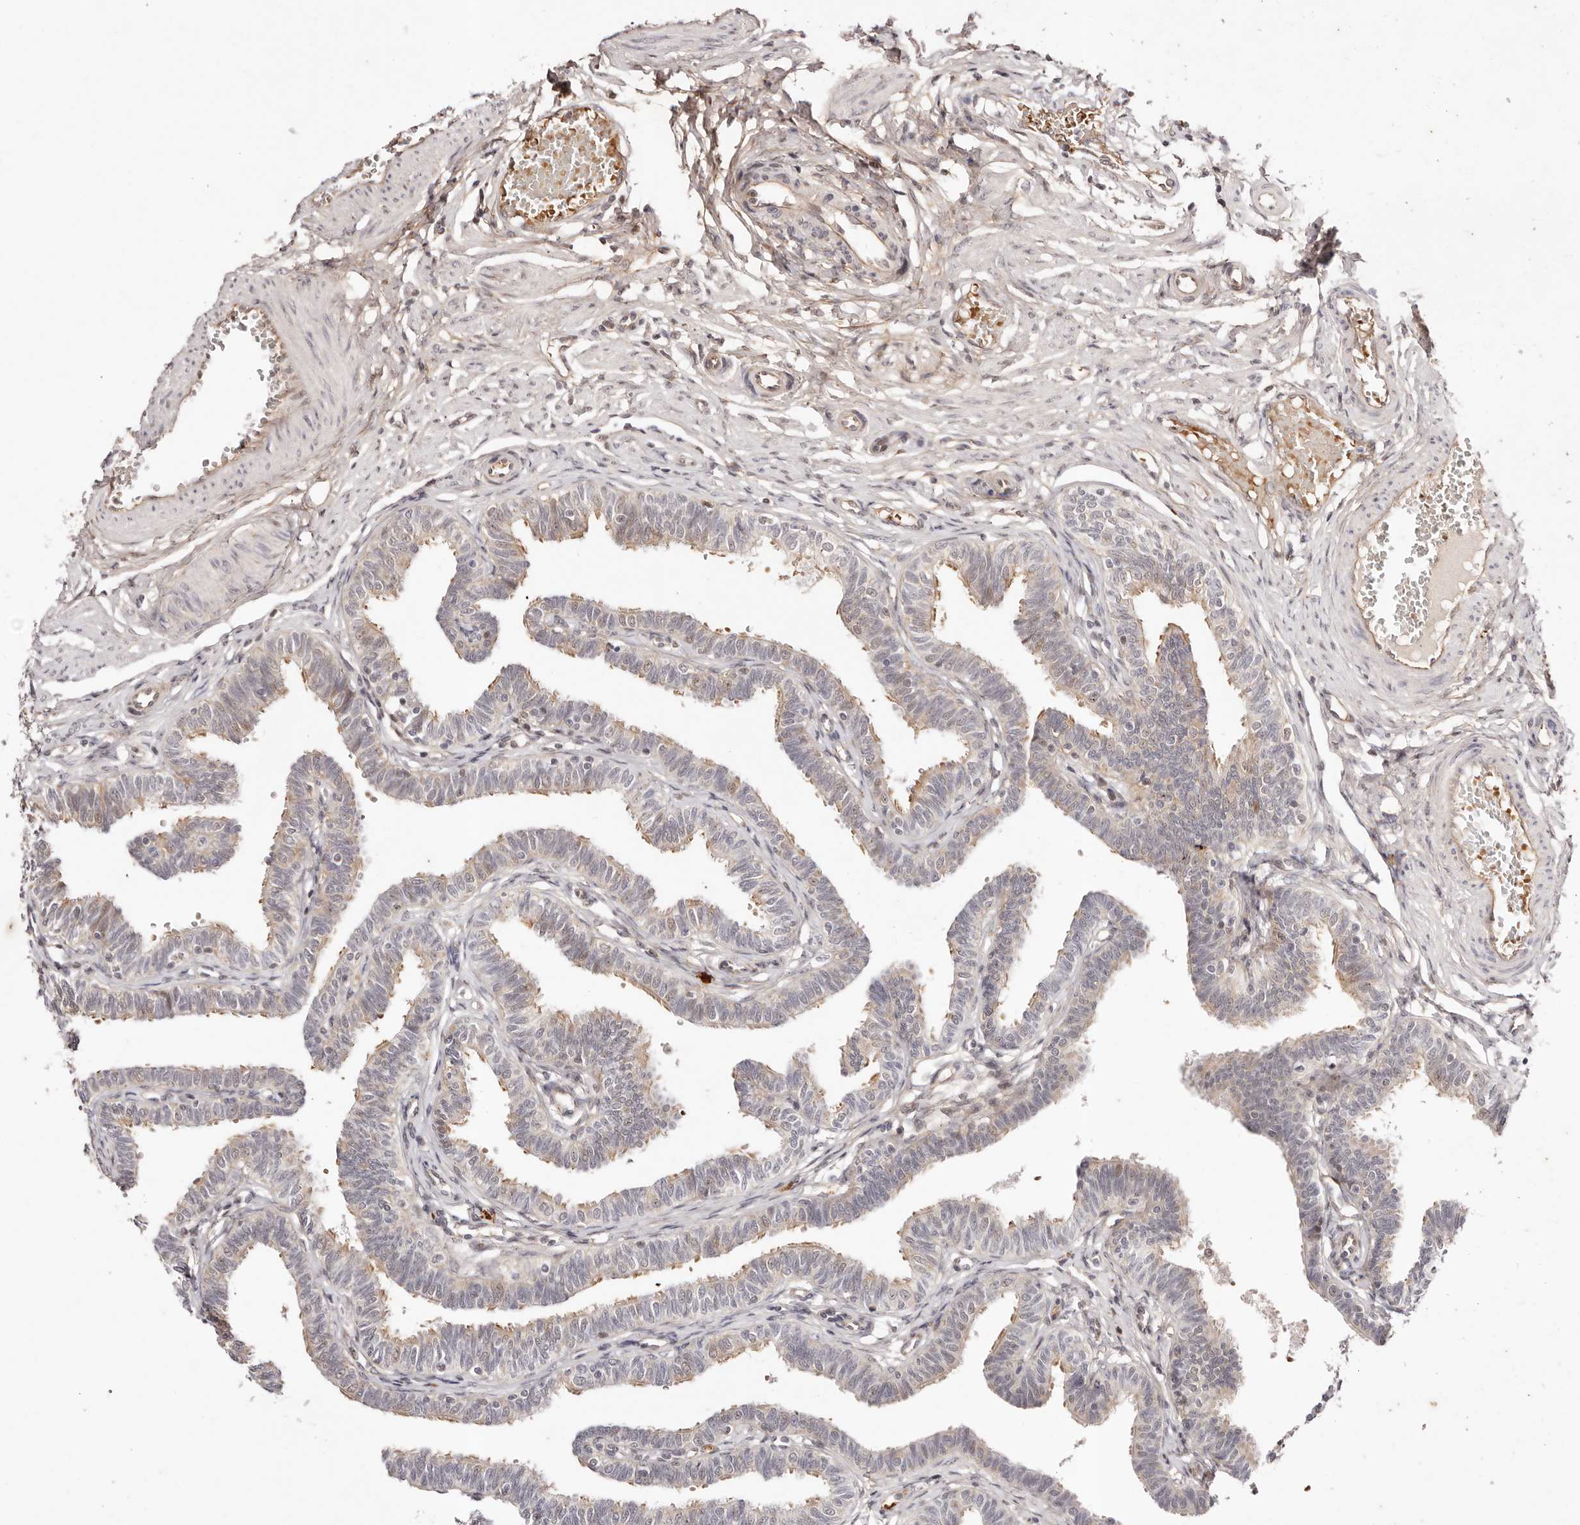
{"staining": {"intensity": "weak", "quantity": "25%-75%", "location": "cytoplasmic/membranous"}, "tissue": "fallopian tube", "cell_type": "Glandular cells", "image_type": "normal", "snomed": [{"axis": "morphology", "description": "Normal tissue, NOS"}, {"axis": "topography", "description": "Fallopian tube"}, {"axis": "topography", "description": "Ovary"}], "caption": "The histopathology image reveals immunohistochemical staining of unremarkable fallopian tube. There is weak cytoplasmic/membranous positivity is identified in about 25%-75% of glandular cells.", "gene": "WRN", "patient": {"sex": "female", "age": 23}}